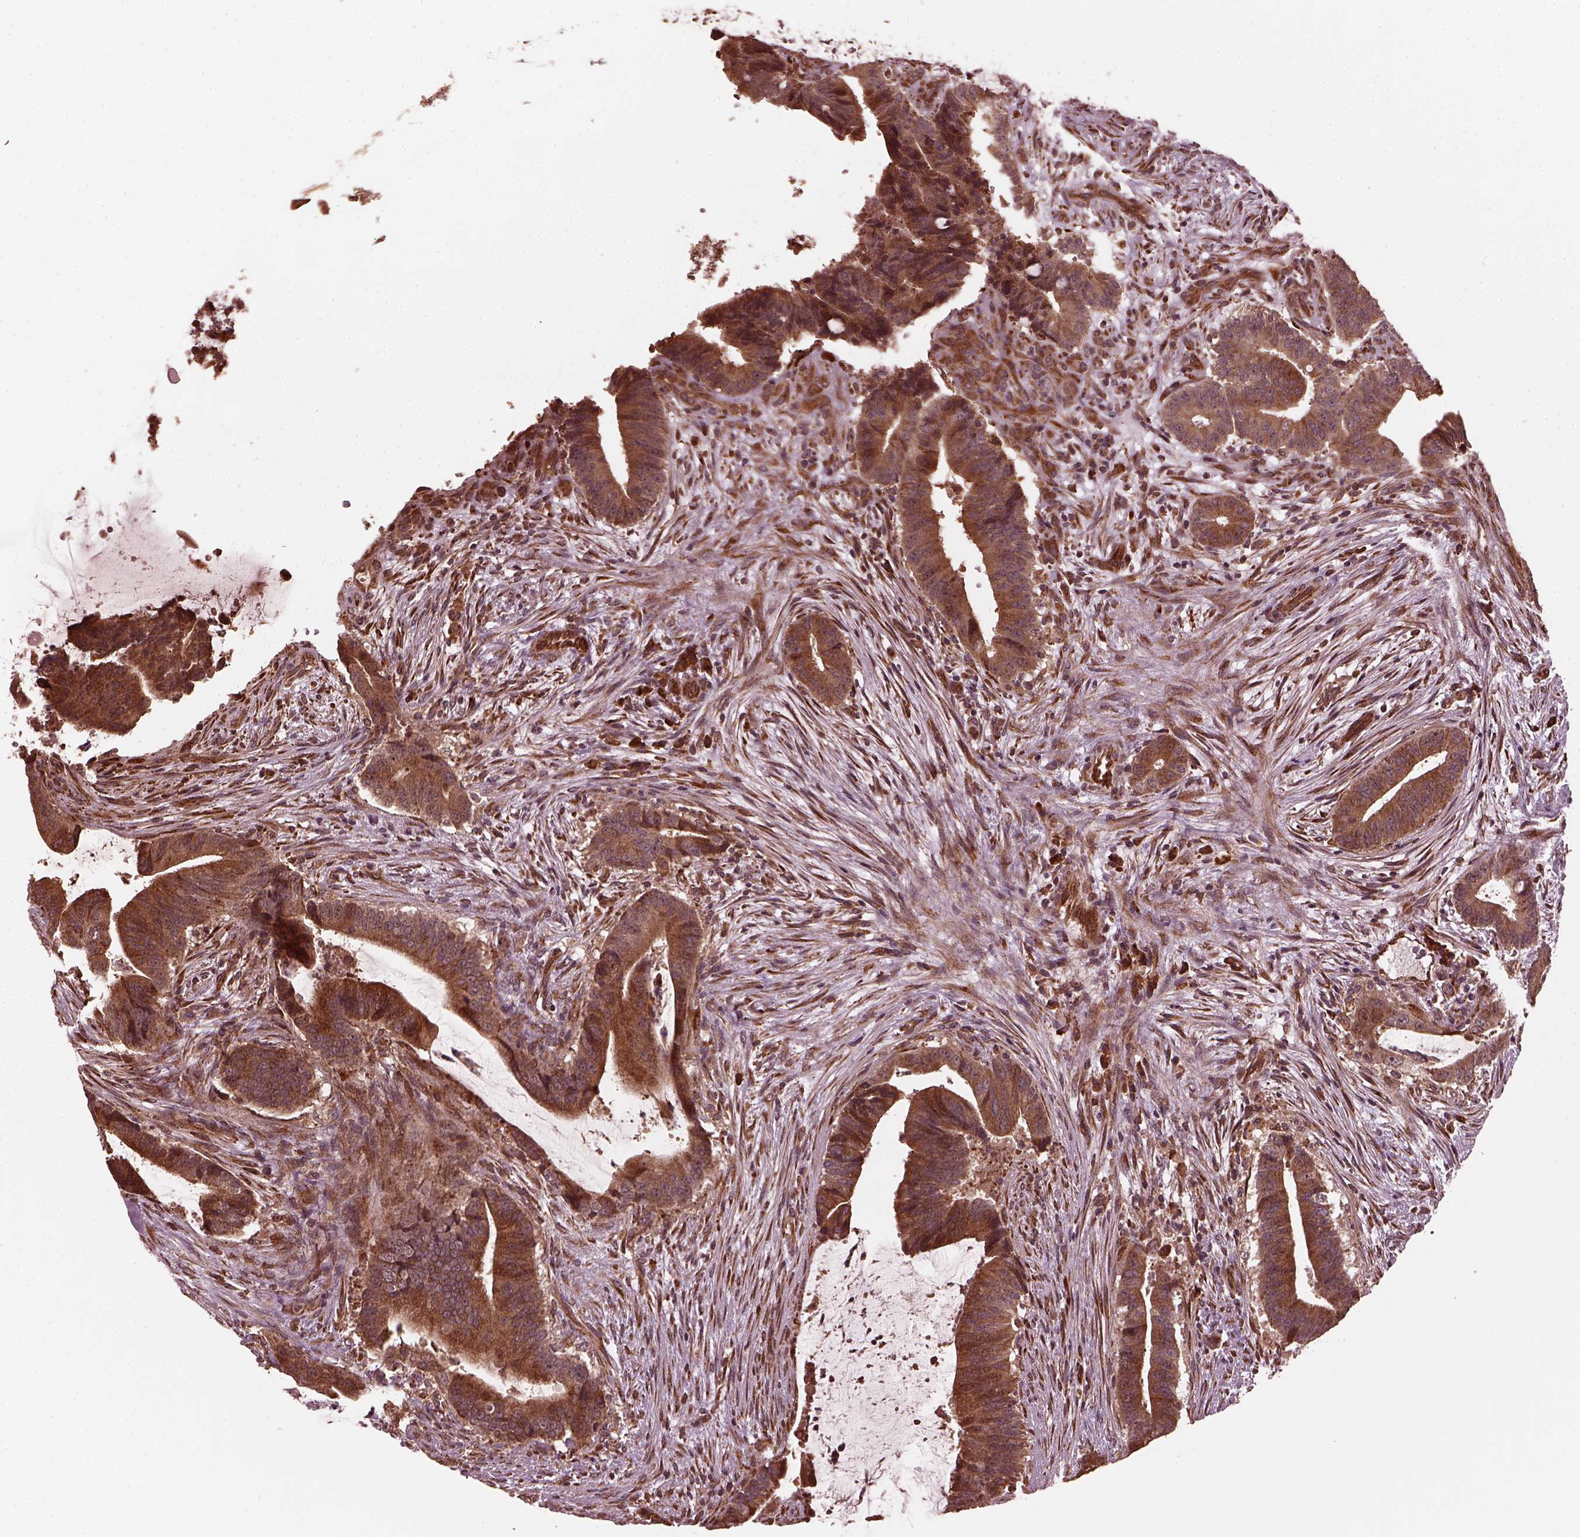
{"staining": {"intensity": "strong", "quantity": ">75%", "location": "cytoplasmic/membranous"}, "tissue": "colorectal cancer", "cell_type": "Tumor cells", "image_type": "cancer", "snomed": [{"axis": "morphology", "description": "Adenocarcinoma, NOS"}, {"axis": "topography", "description": "Colon"}], "caption": "Tumor cells show strong cytoplasmic/membranous positivity in approximately >75% of cells in colorectal adenocarcinoma.", "gene": "ZNF292", "patient": {"sex": "female", "age": 43}}